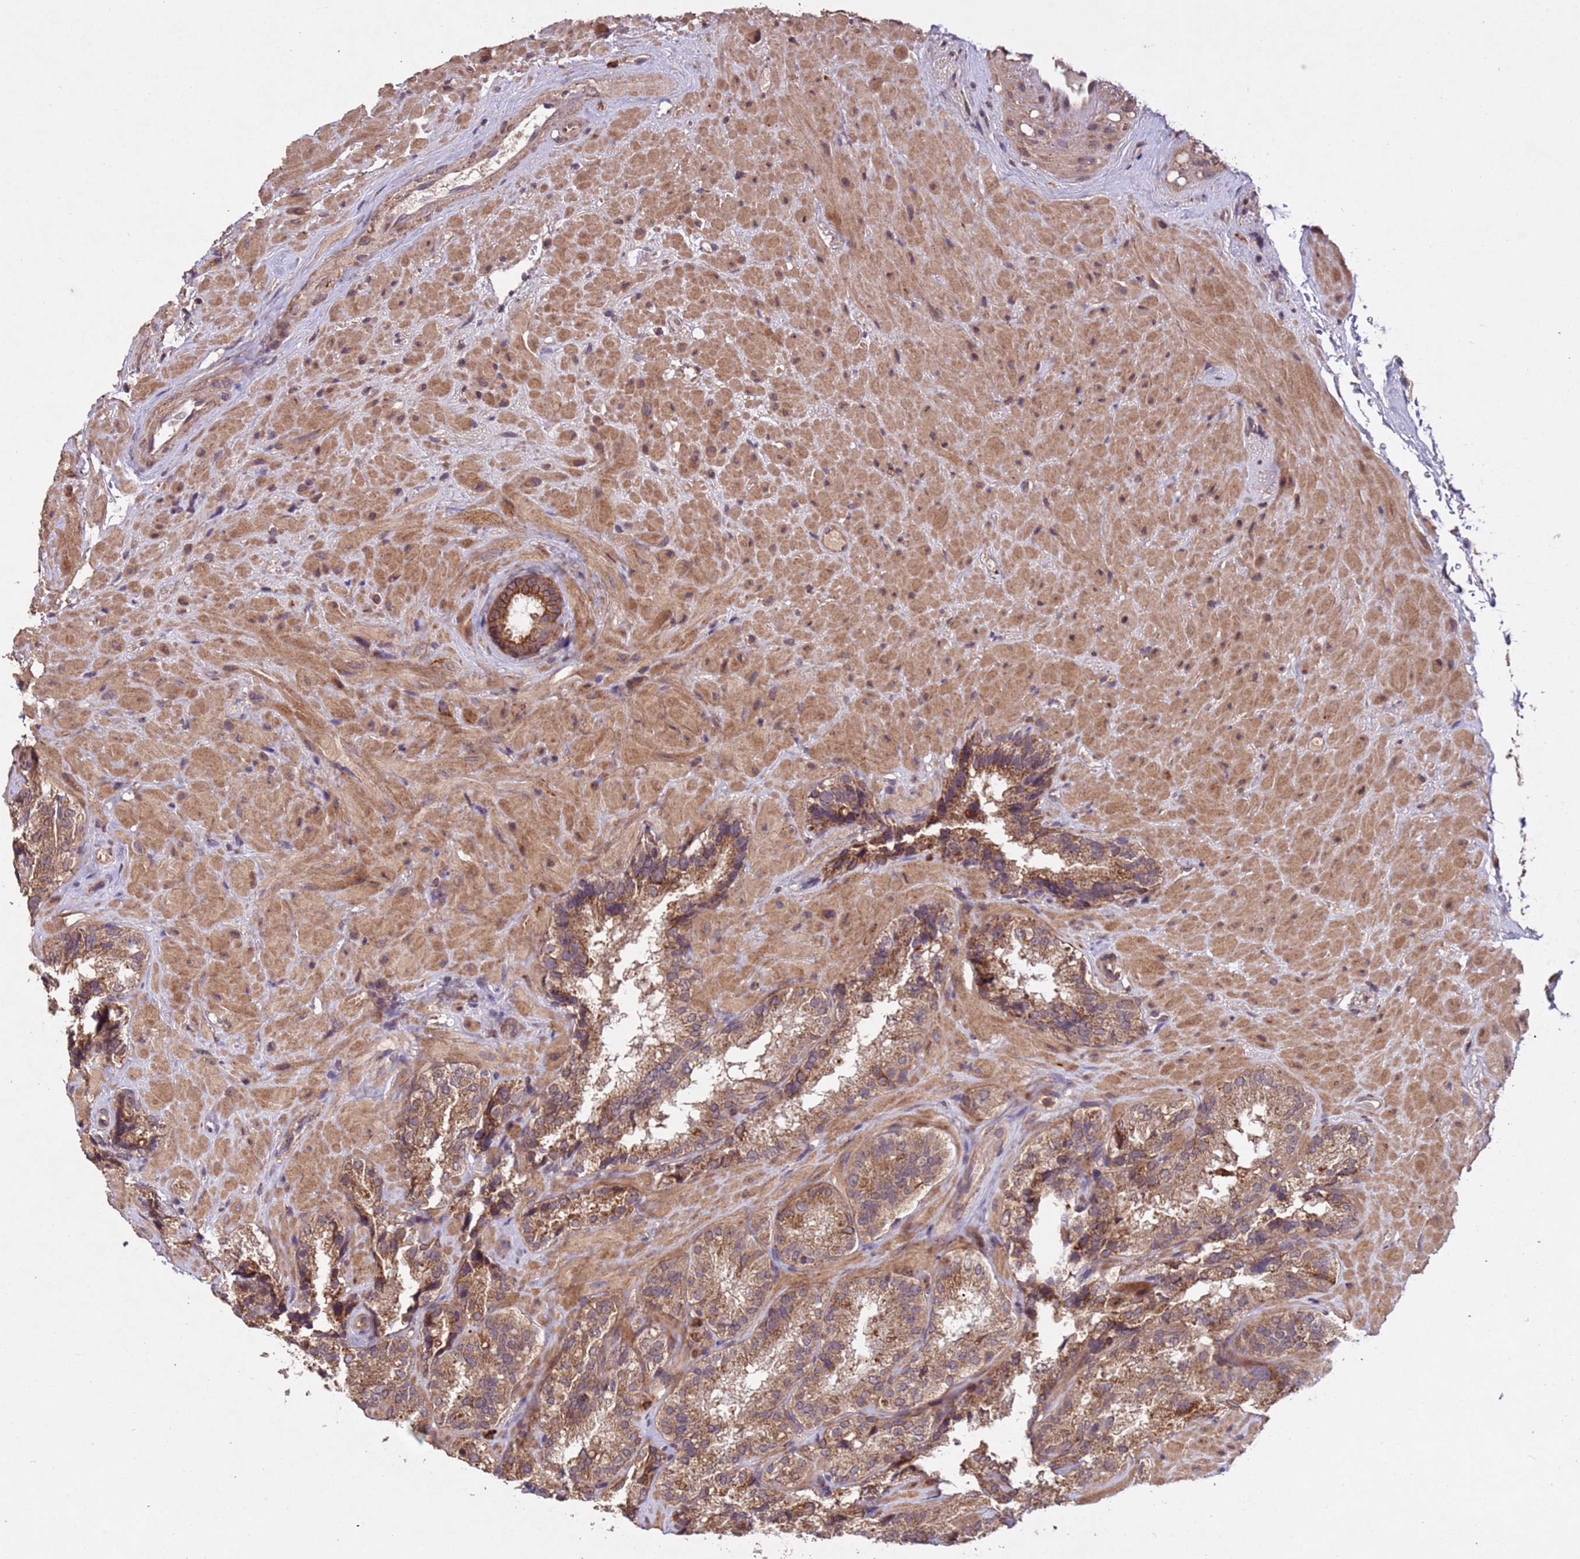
{"staining": {"intensity": "moderate", "quantity": ">75%", "location": "cytoplasmic/membranous"}, "tissue": "seminal vesicle", "cell_type": "Glandular cells", "image_type": "normal", "snomed": [{"axis": "morphology", "description": "Normal tissue, NOS"}, {"axis": "topography", "description": "Seminal veicle"}], "caption": "DAB (3,3'-diaminobenzidine) immunohistochemical staining of benign seminal vesicle shows moderate cytoplasmic/membranous protein positivity in about >75% of glandular cells.", "gene": "FASTKD1", "patient": {"sex": "male", "age": 58}}